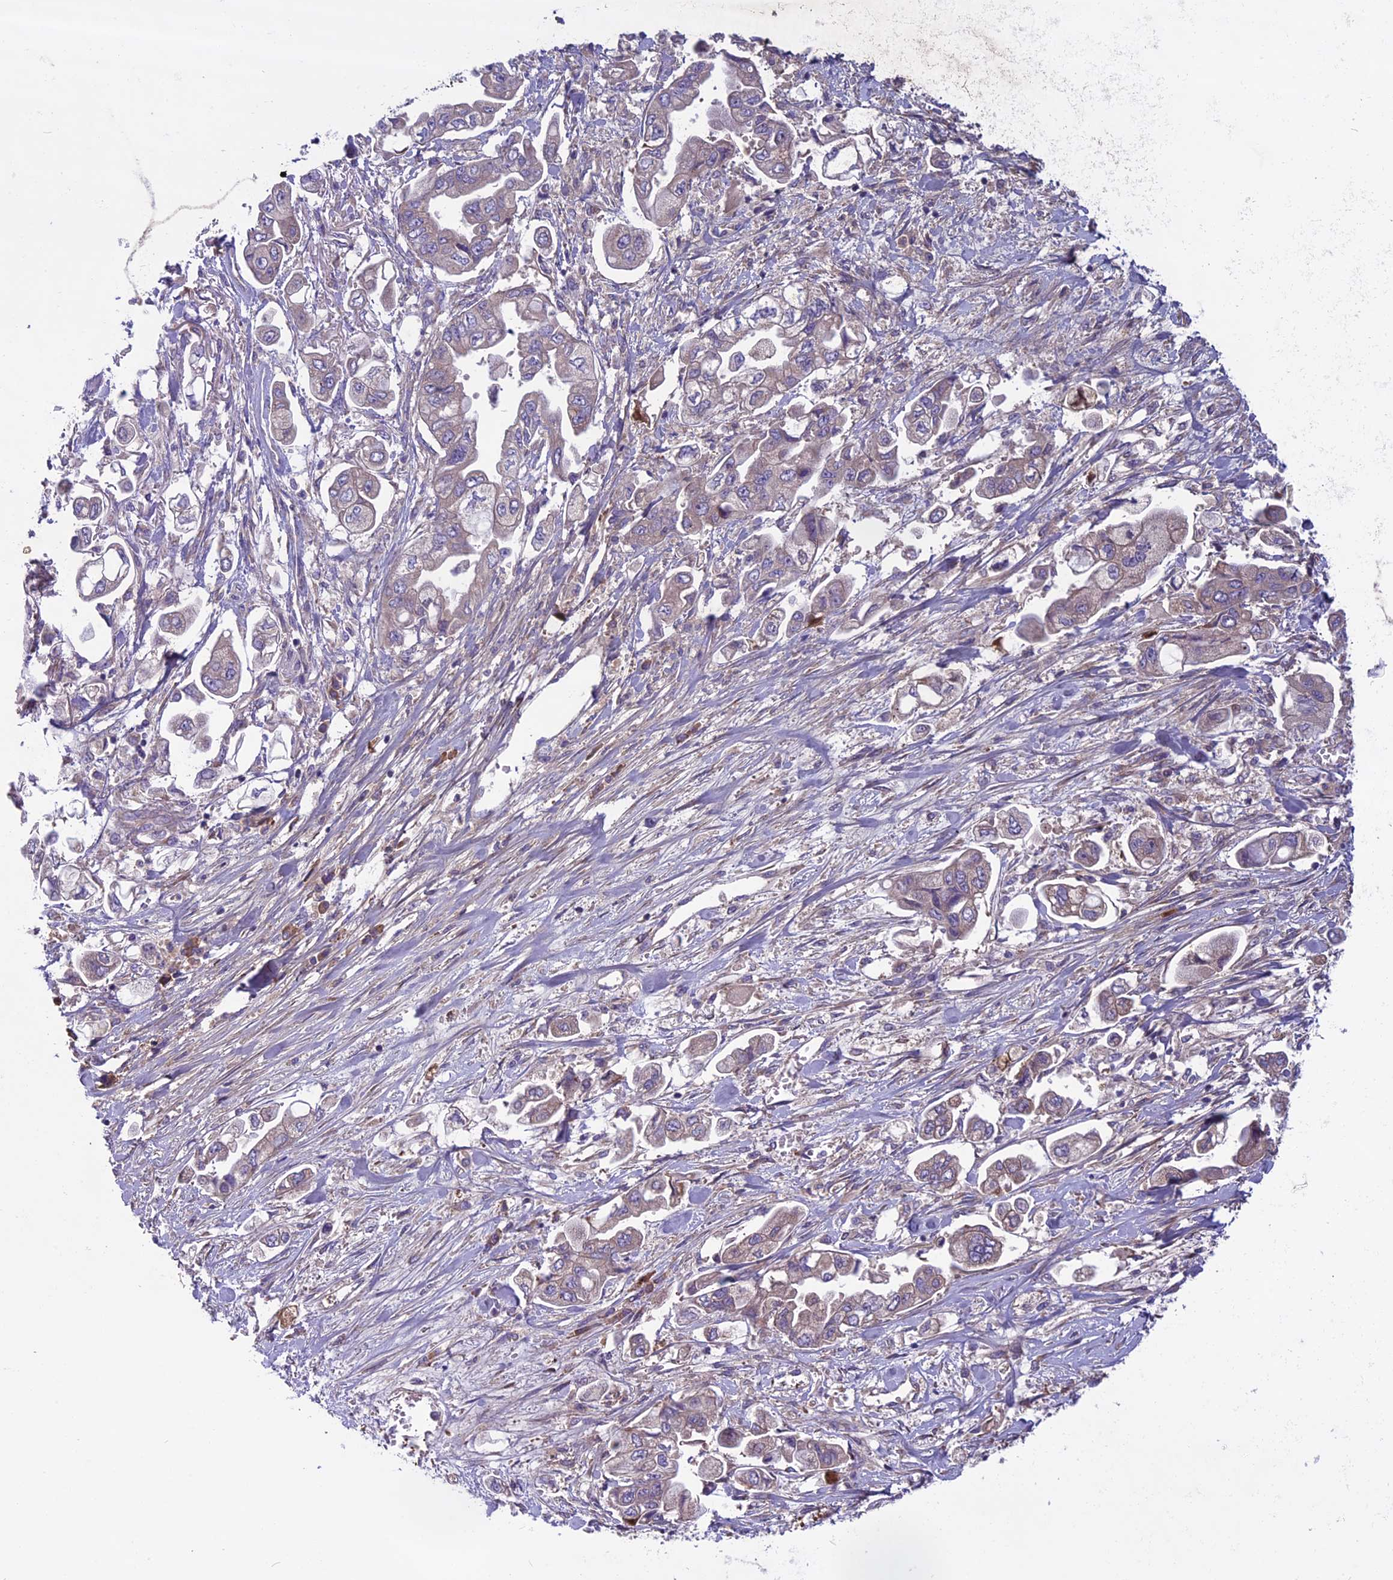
{"staining": {"intensity": "weak", "quantity": "<25%", "location": "cytoplasmic/membranous"}, "tissue": "stomach cancer", "cell_type": "Tumor cells", "image_type": "cancer", "snomed": [{"axis": "morphology", "description": "Adenocarcinoma, NOS"}, {"axis": "topography", "description": "Stomach"}], "caption": "The photomicrograph demonstrates no staining of tumor cells in stomach adenocarcinoma. The staining was performed using DAB (3,3'-diaminobenzidine) to visualize the protein expression in brown, while the nuclei were stained in blue with hematoxylin (Magnification: 20x).", "gene": "DCTN5", "patient": {"sex": "male", "age": 62}}